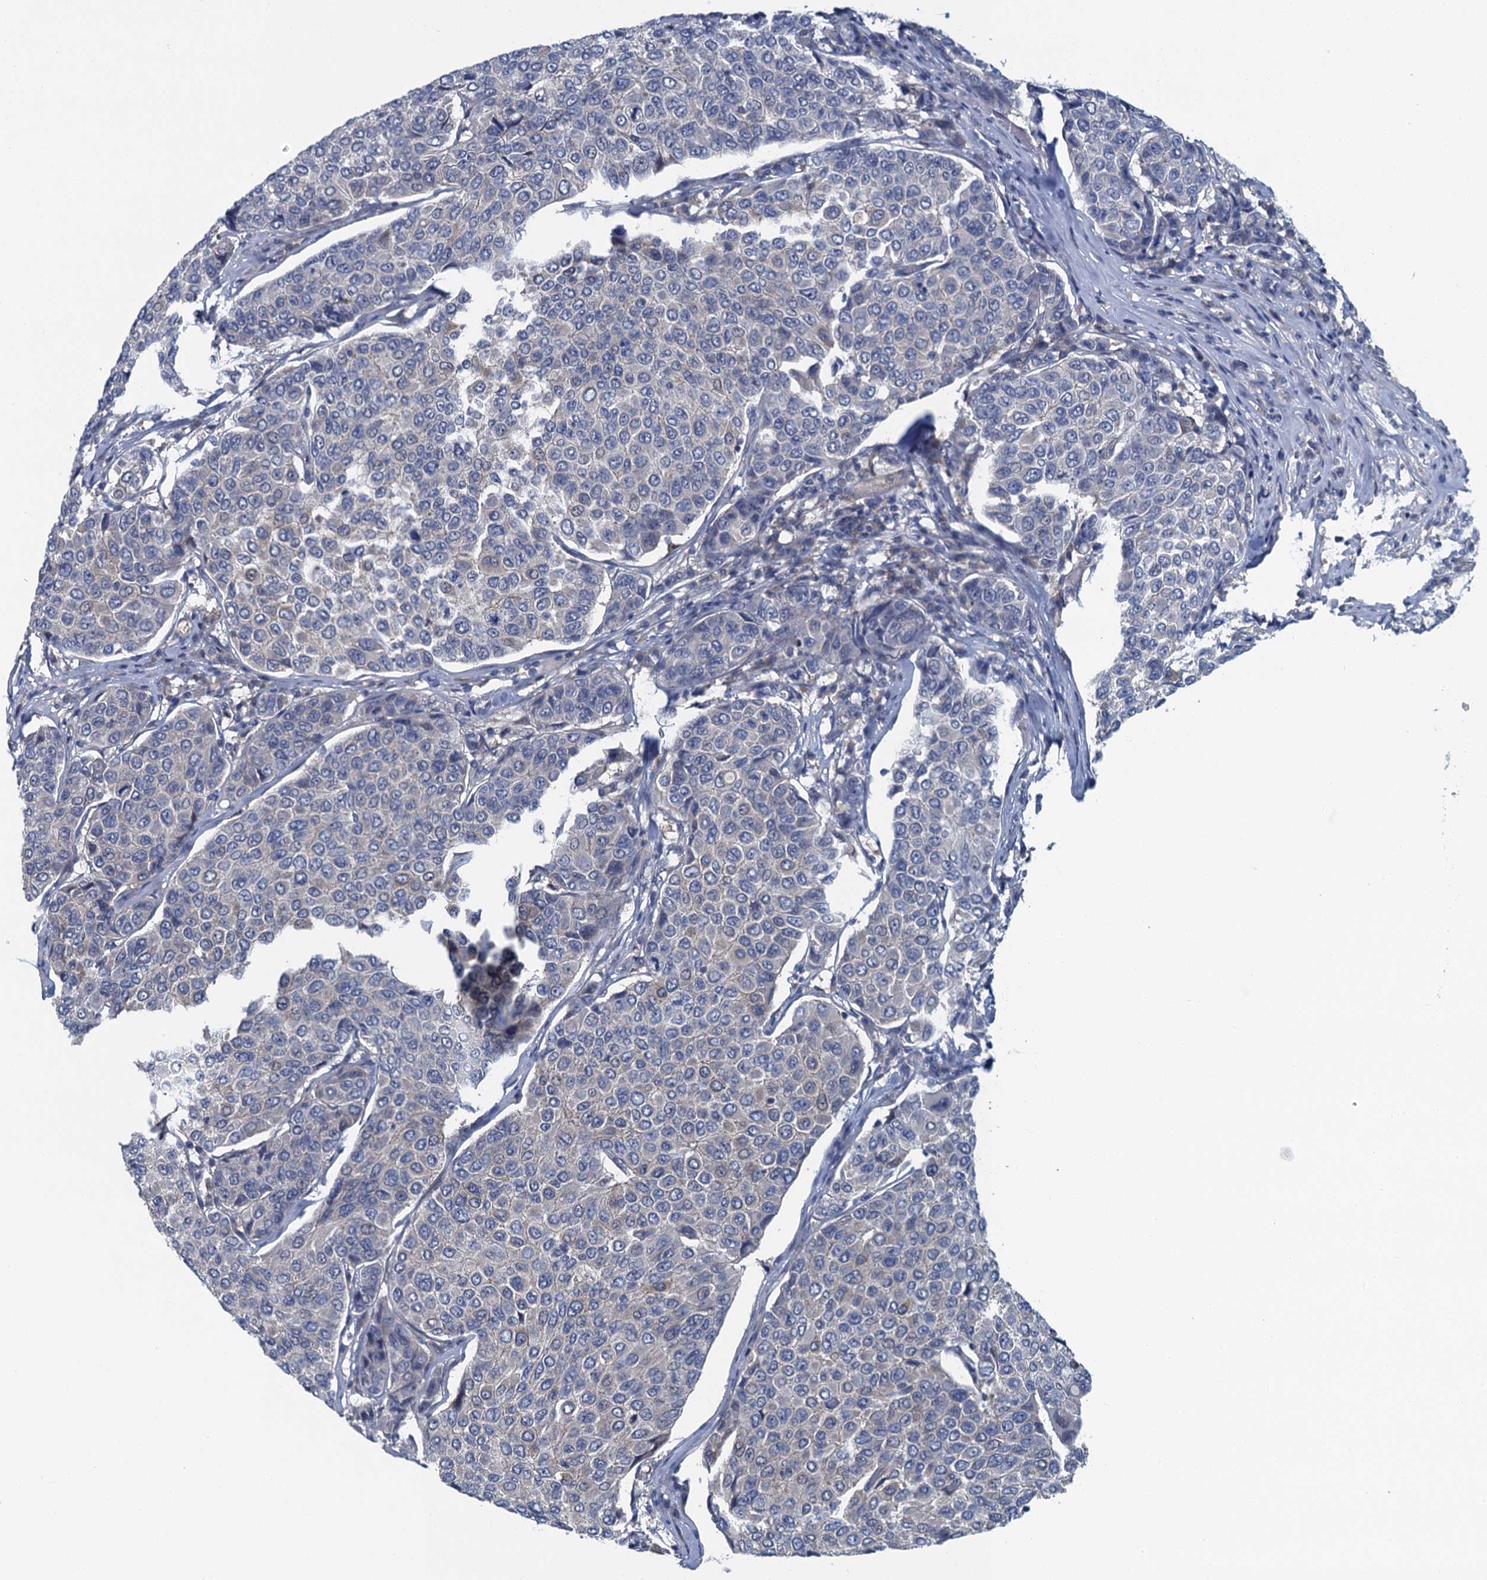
{"staining": {"intensity": "negative", "quantity": "none", "location": "none"}, "tissue": "breast cancer", "cell_type": "Tumor cells", "image_type": "cancer", "snomed": [{"axis": "morphology", "description": "Duct carcinoma"}, {"axis": "topography", "description": "Breast"}], "caption": "Breast cancer (invasive ductal carcinoma) was stained to show a protein in brown. There is no significant expression in tumor cells. (DAB (3,3'-diaminobenzidine) IHC with hematoxylin counter stain).", "gene": "NCKAP1L", "patient": {"sex": "female", "age": 55}}